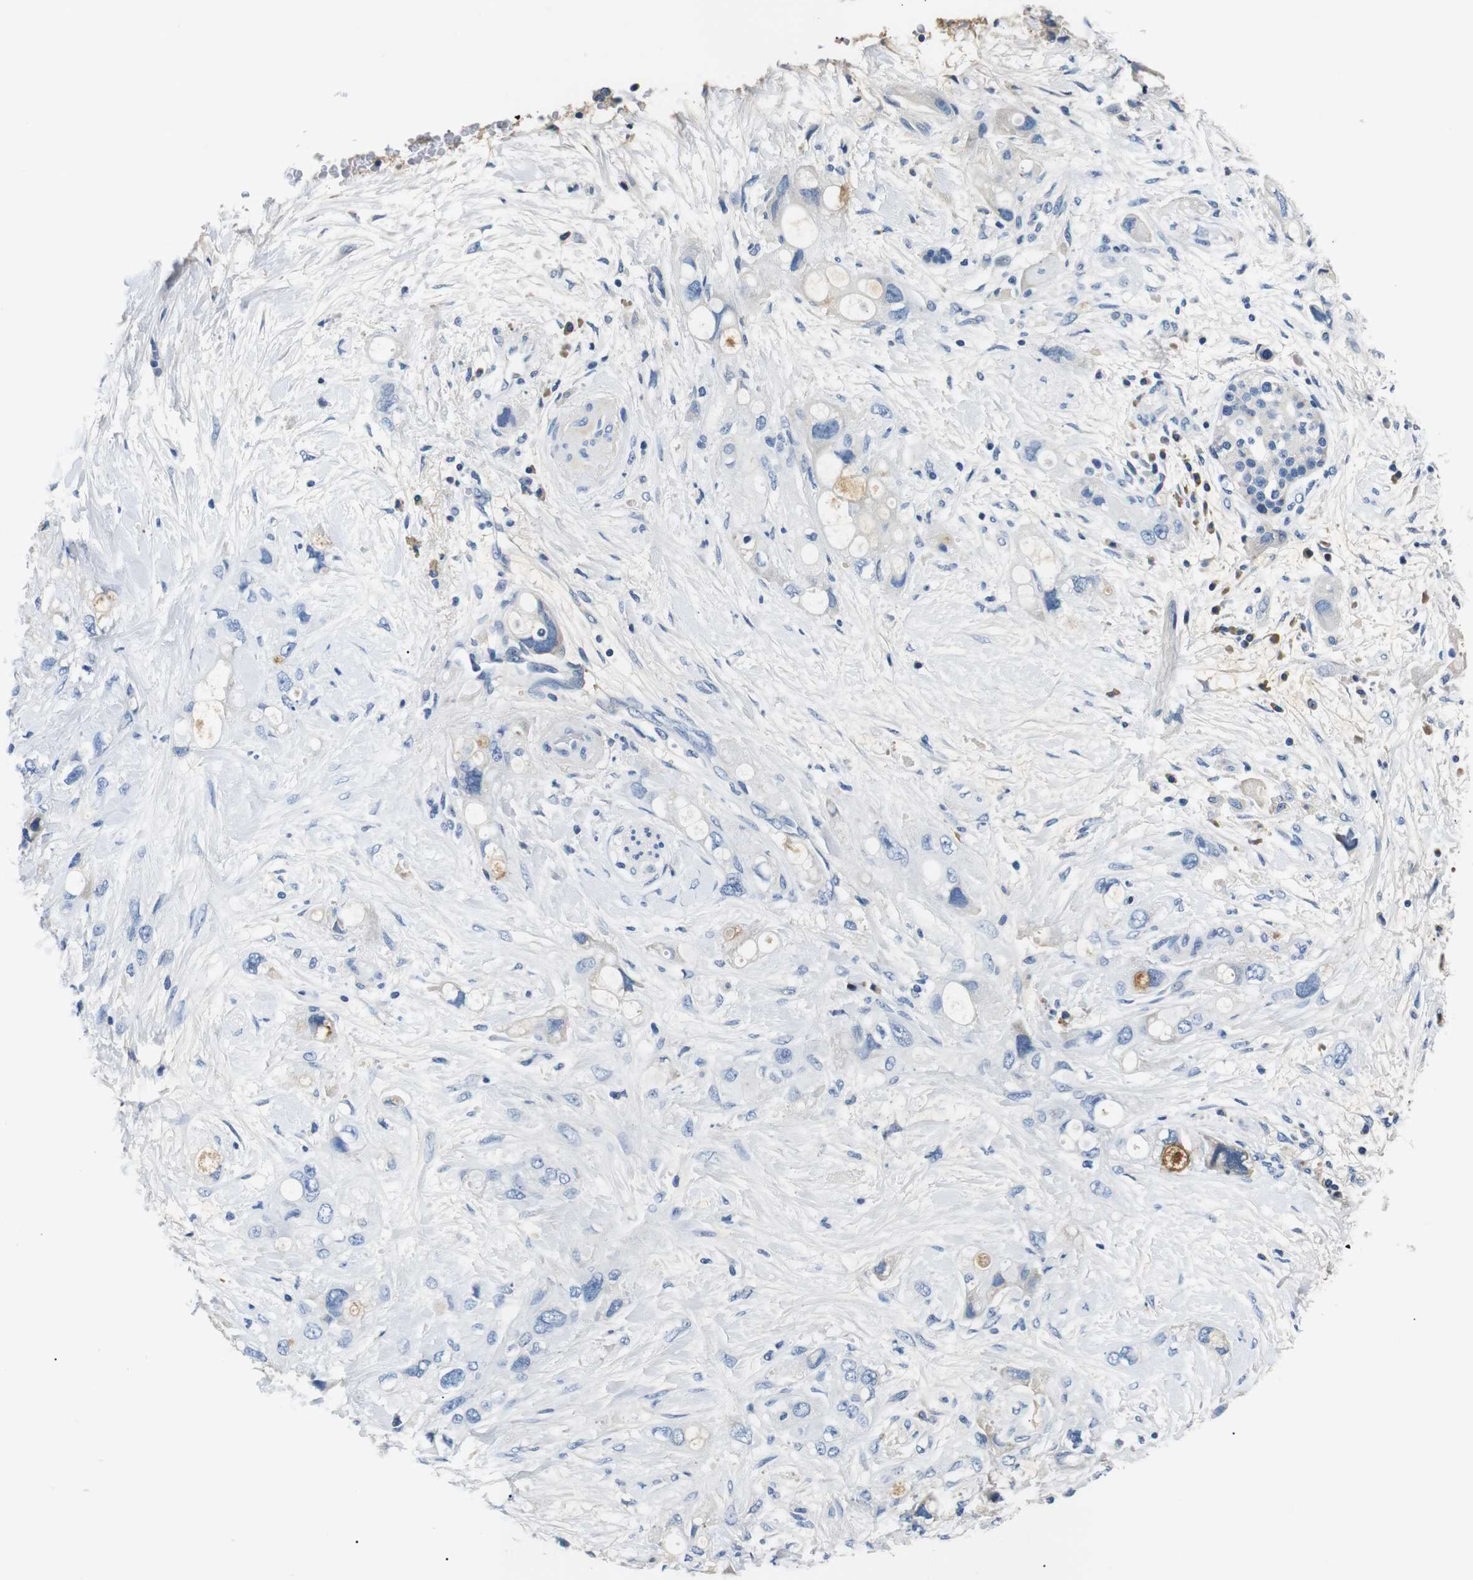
{"staining": {"intensity": "negative", "quantity": "none", "location": "none"}, "tissue": "pancreatic cancer", "cell_type": "Tumor cells", "image_type": "cancer", "snomed": [{"axis": "morphology", "description": "Adenocarcinoma, NOS"}, {"axis": "topography", "description": "Pancreas"}], "caption": "Protein analysis of pancreatic cancer demonstrates no significant positivity in tumor cells.", "gene": "LHCGR", "patient": {"sex": "female", "age": 56}}